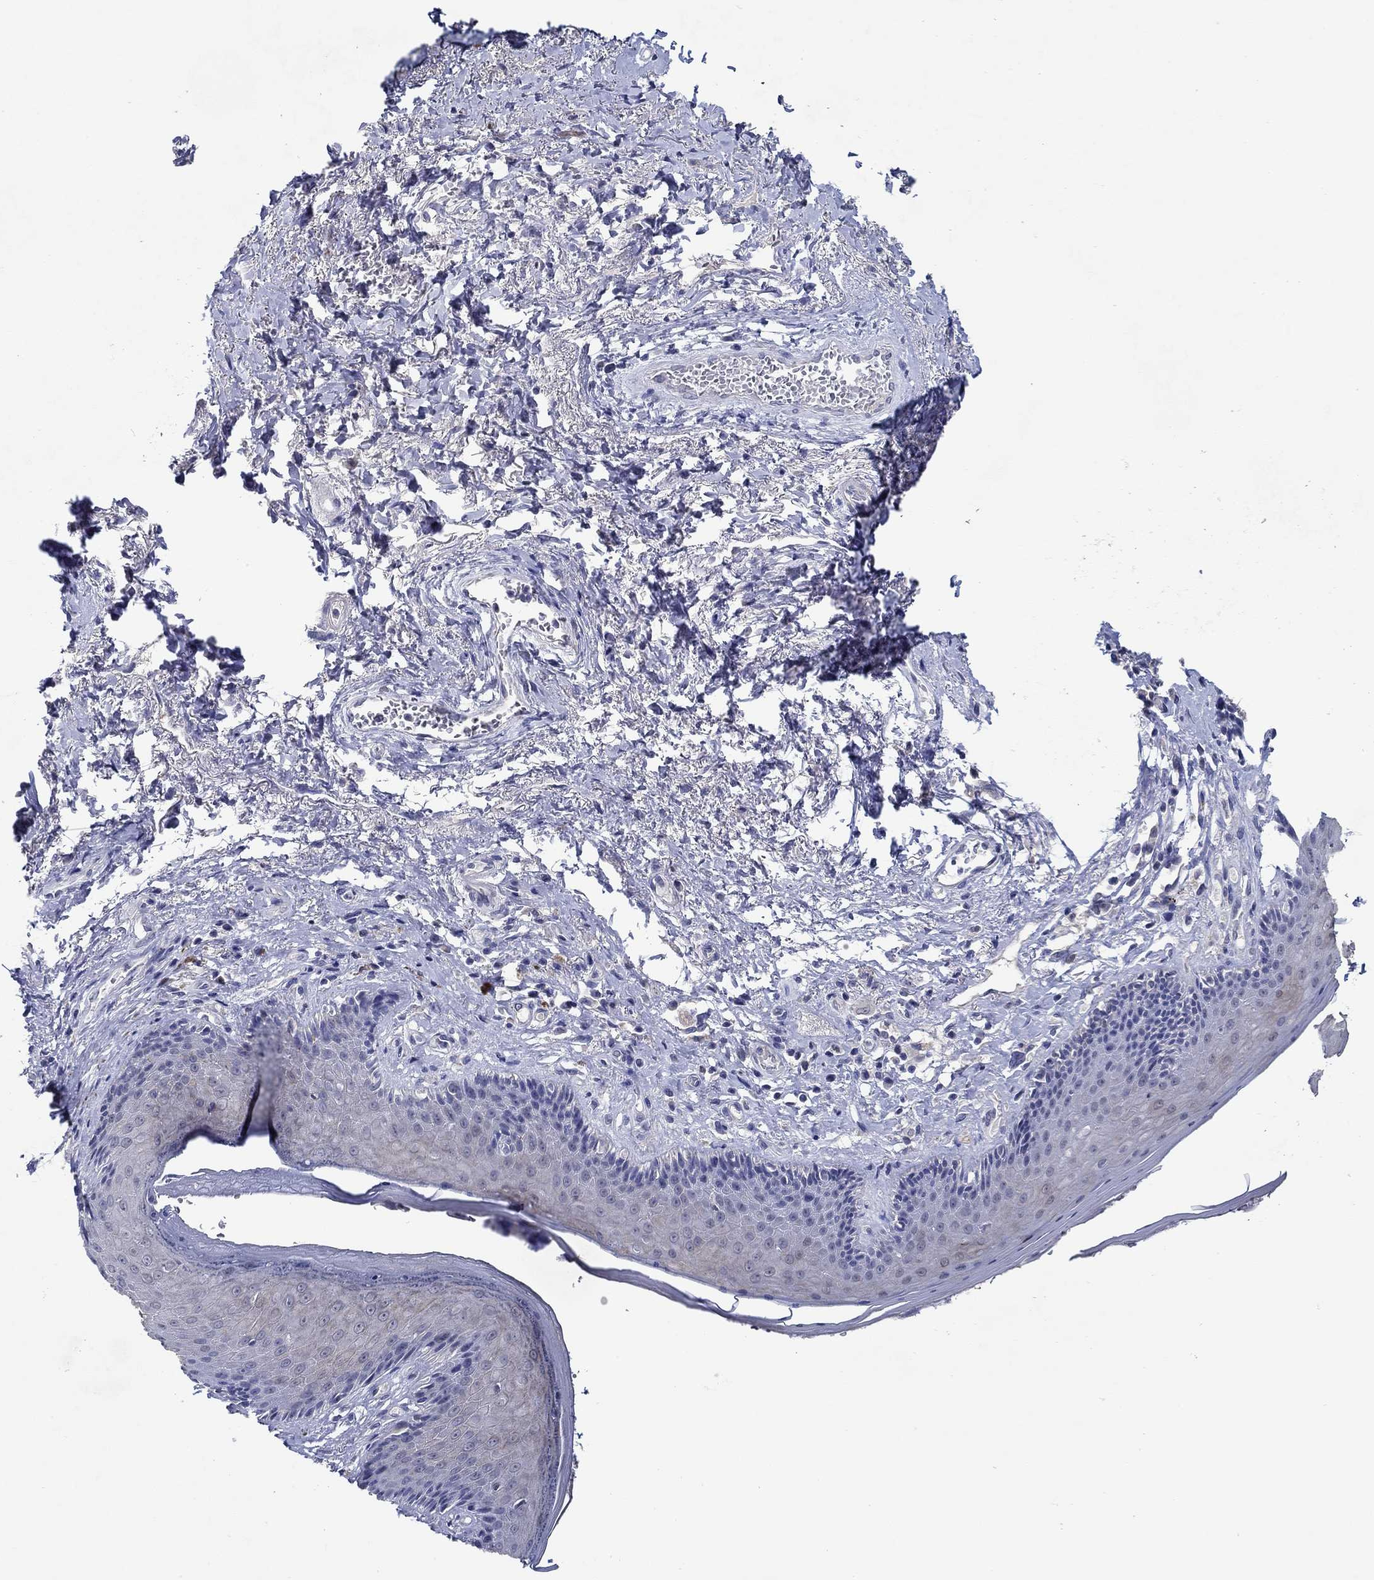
{"staining": {"intensity": "negative", "quantity": "none", "location": "none"}, "tissue": "skin", "cell_type": "Epidermal cells", "image_type": "normal", "snomed": [{"axis": "morphology", "description": "Normal tissue, NOS"}, {"axis": "morphology", "description": "Adenocarcinoma, NOS"}, {"axis": "topography", "description": "Rectum"}, {"axis": "topography", "description": "Anal"}], "caption": "This is an immunohistochemistry (IHC) histopathology image of normal human skin. There is no staining in epidermal cells.", "gene": "MC2R", "patient": {"sex": "female", "age": 68}}